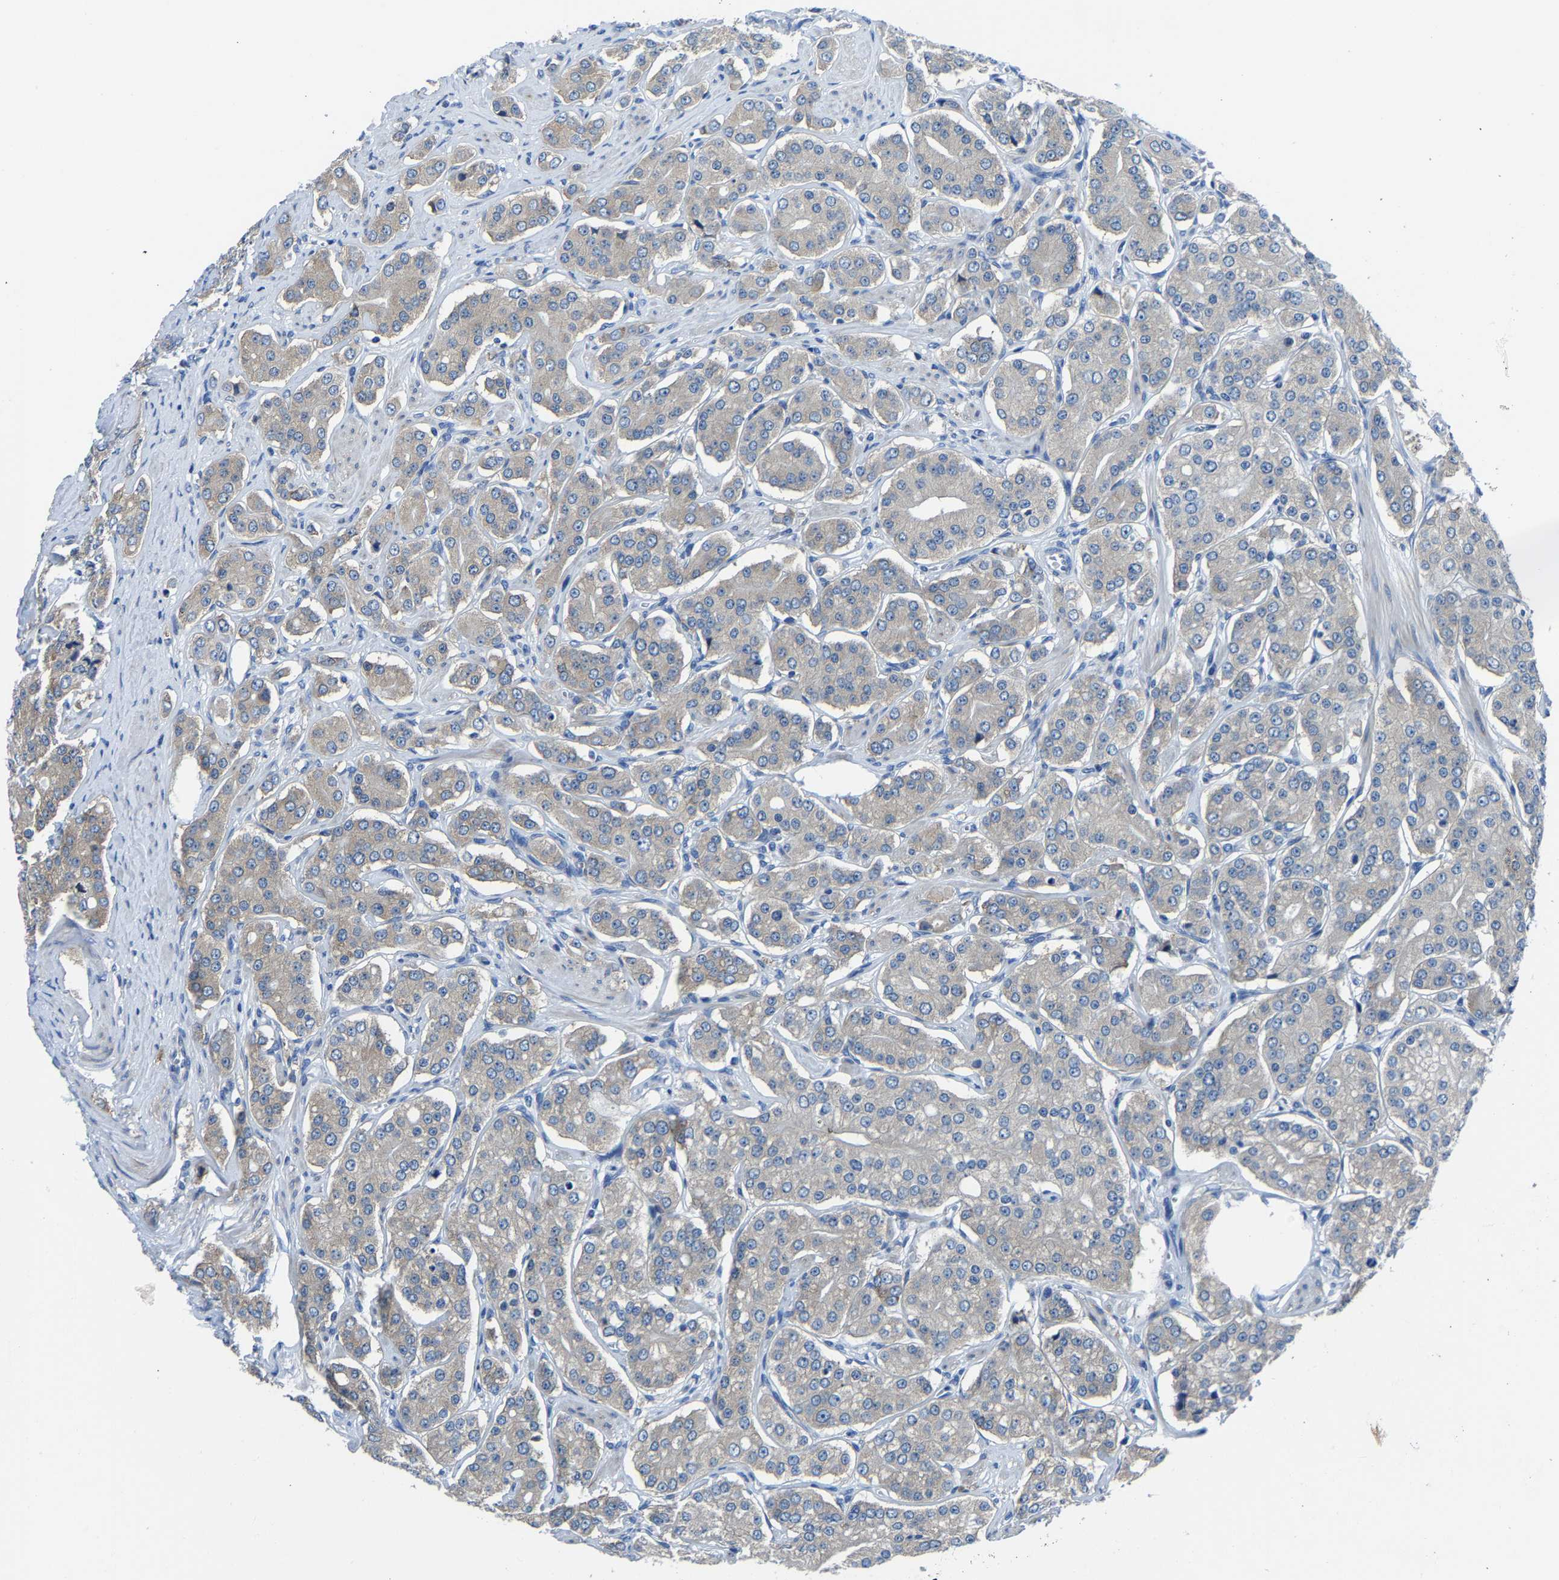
{"staining": {"intensity": "moderate", "quantity": "25%-75%", "location": "cytoplasmic/membranous"}, "tissue": "prostate cancer", "cell_type": "Tumor cells", "image_type": "cancer", "snomed": [{"axis": "morphology", "description": "Adenocarcinoma, Low grade"}, {"axis": "topography", "description": "Prostate"}], "caption": "Immunohistochemistry histopathology image of neoplastic tissue: human adenocarcinoma (low-grade) (prostate) stained using IHC demonstrates medium levels of moderate protein expression localized specifically in the cytoplasmic/membranous of tumor cells, appearing as a cytoplasmic/membranous brown color.", "gene": "G3BP2", "patient": {"sex": "male", "age": 69}}